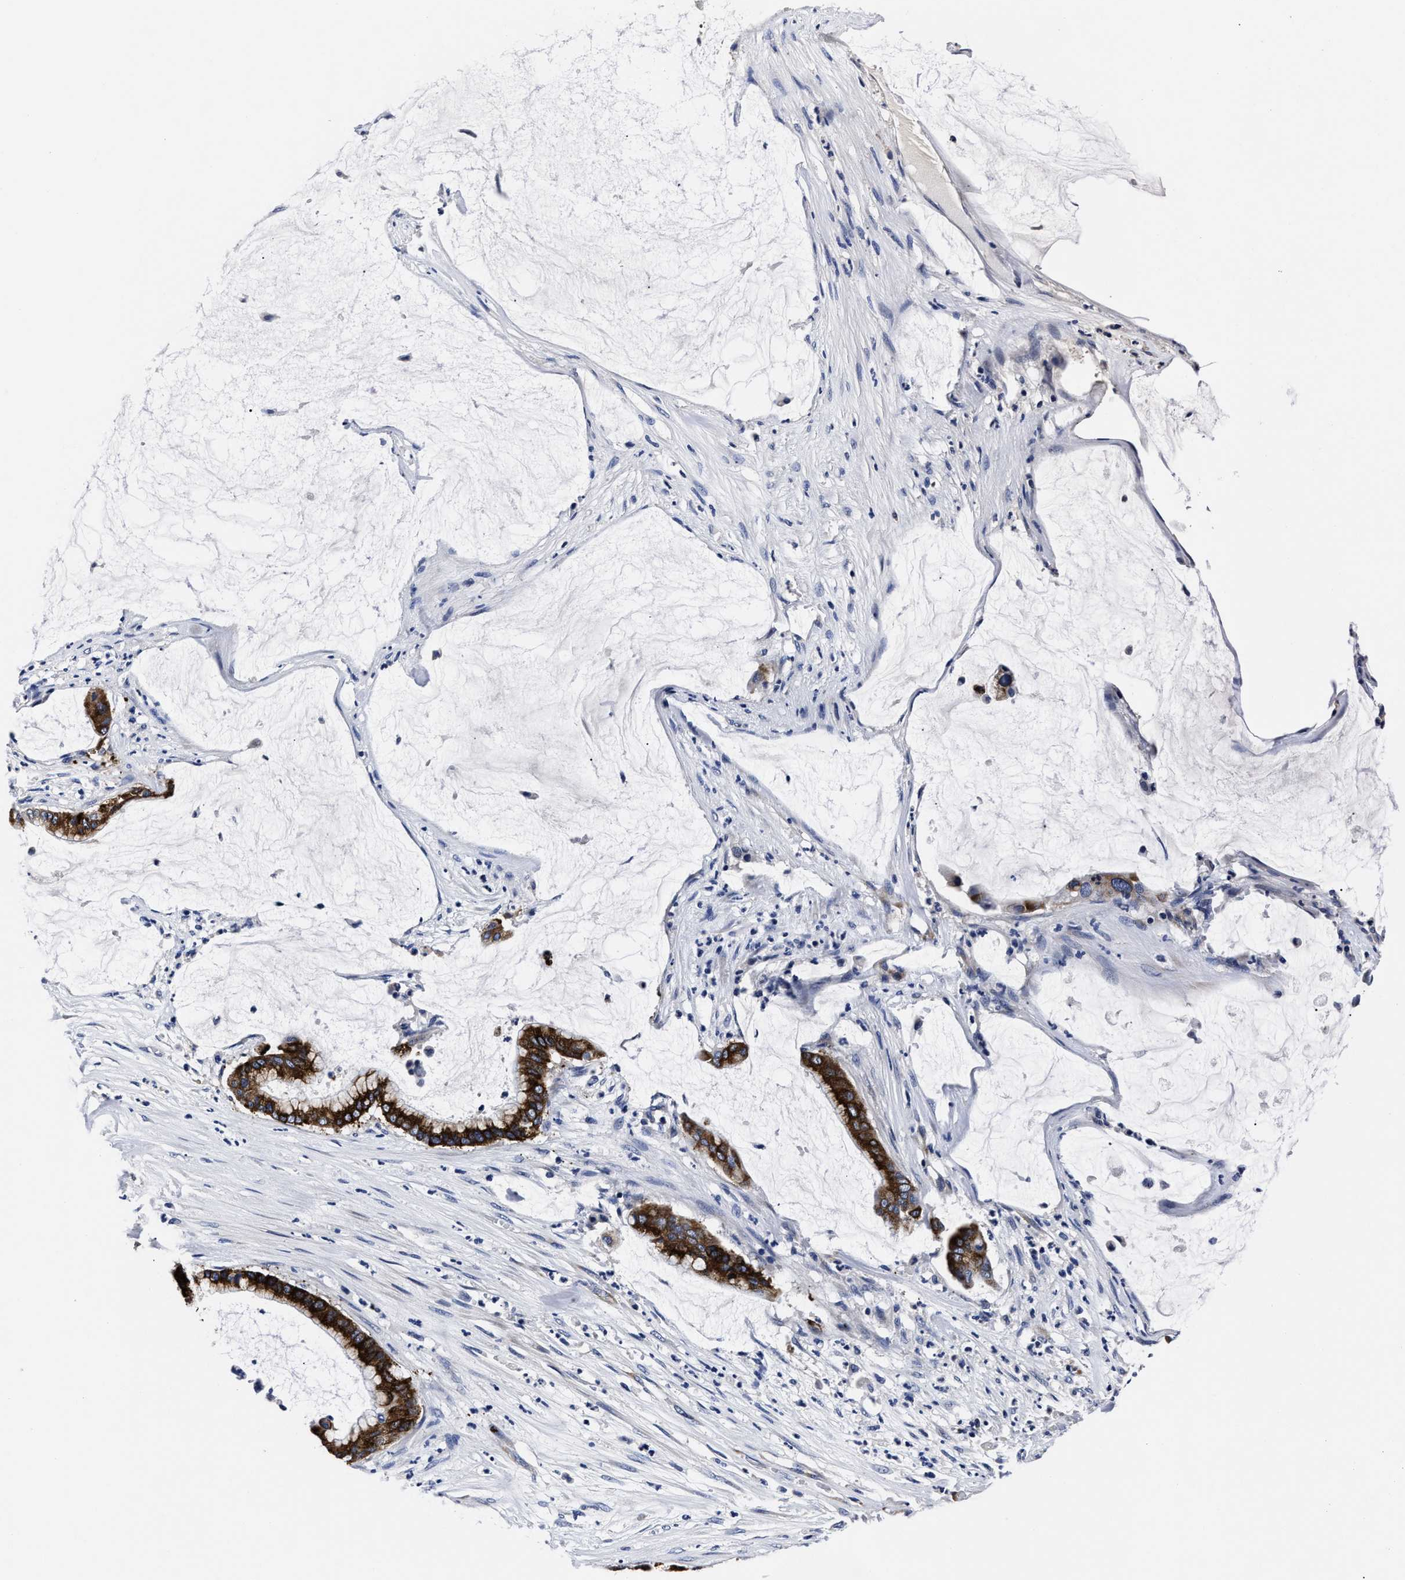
{"staining": {"intensity": "strong", "quantity": "25%-75%", "location": "cytoplasmic/membranous"}, "tissue": "pancreatic cancer", "cell_type": "Tumor cells", "image_type": "cancer", "snomed": [{"axis": "morphology", "description": "Adenocarcinoma, NOS"}, {"axis": "topography", "description": "Pancreas"}], "caption": "Pancreatic adenocarcinoma tissue shows strong cytoplasmic/membranous staining in approximately 25%-75% of tumor cells", "gene": "OLFML2A", "patient": {"sex": "male", "age": 41}}